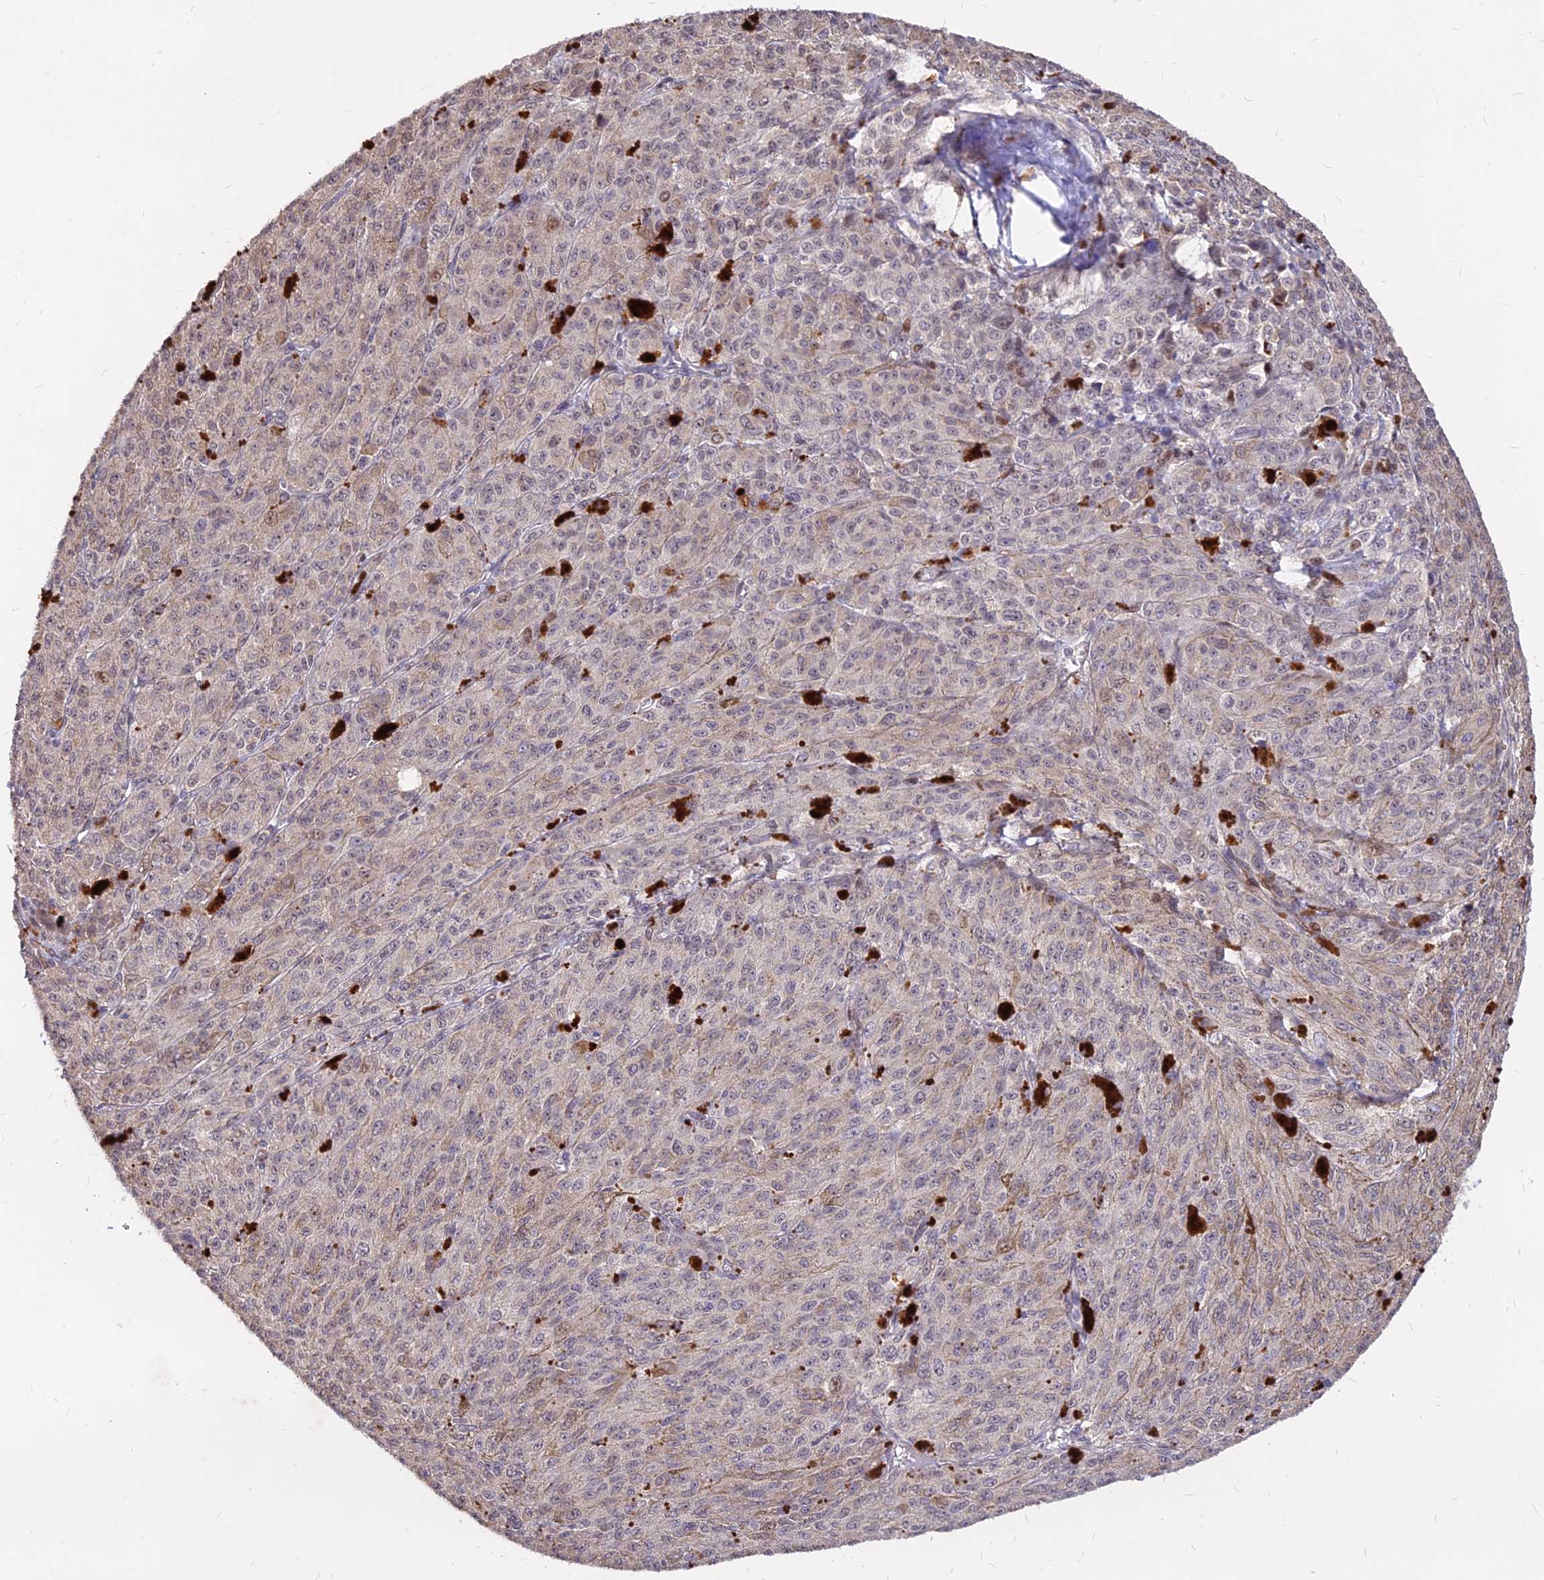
{"staining": {"intensity": "weak", "quantity": "25%-75%", "location": "cytoplasmic/membranous,nuclear"}, "tissue": "melanoma", "cell_type": "Tumor cells", "image_type": "cancer", "snomed": [{"axis": "morphology", "description": "Malignant melanoma, NOS"}, {"axis": "topography", "description": "Skin"}], "caption": "Tumor cells demonstrate low levels of weak cytoplasmic/membranous and nuclear staining in about 25%-75% of cells in human malignant melanoma.", "gene": "C11orf68", "patient": {"sex": "female", "age": 52}}